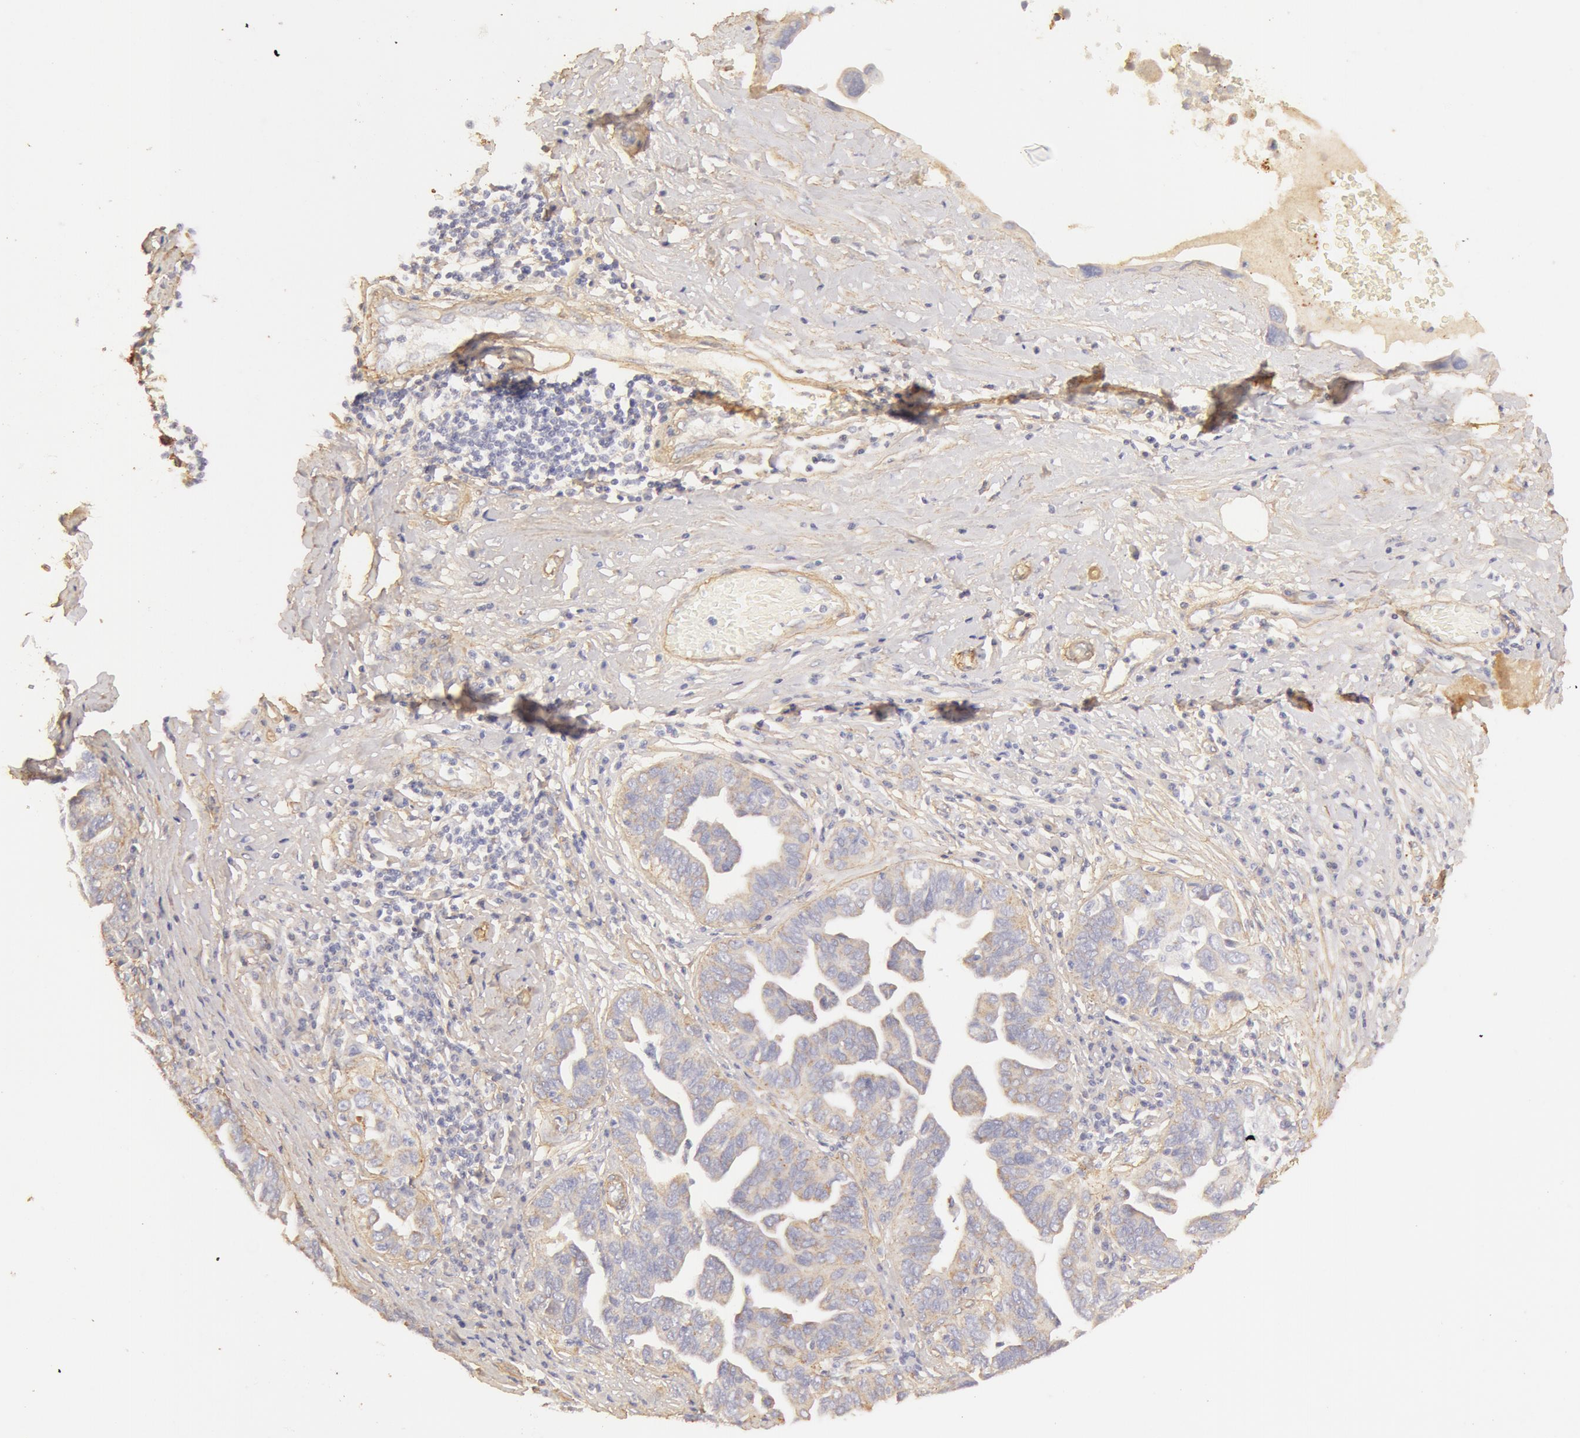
{"staining": {"intensity": "moderate", "quantity": "<25%", "location": "cytoplasmic/membranous"}, "tissue": "ovarian cancer", "cell_type": "Tumor cells", "image_type": "cancer", "snomed": [{"axis": "morphology", "description": "Cystadenocarcinoma, serous, NOS"}, {"axis": "topography", "description": "Ovary"}], "caption": "Immunohistochemical staining of human ovarian cancer (serous cystadenocarcinoma) exhibits low levels of moderate cytoplasmic/membranous expression in about <25% of tumor cells.", "gene": "COL4A1", "patient": {"sex": "female", "age": 64}}